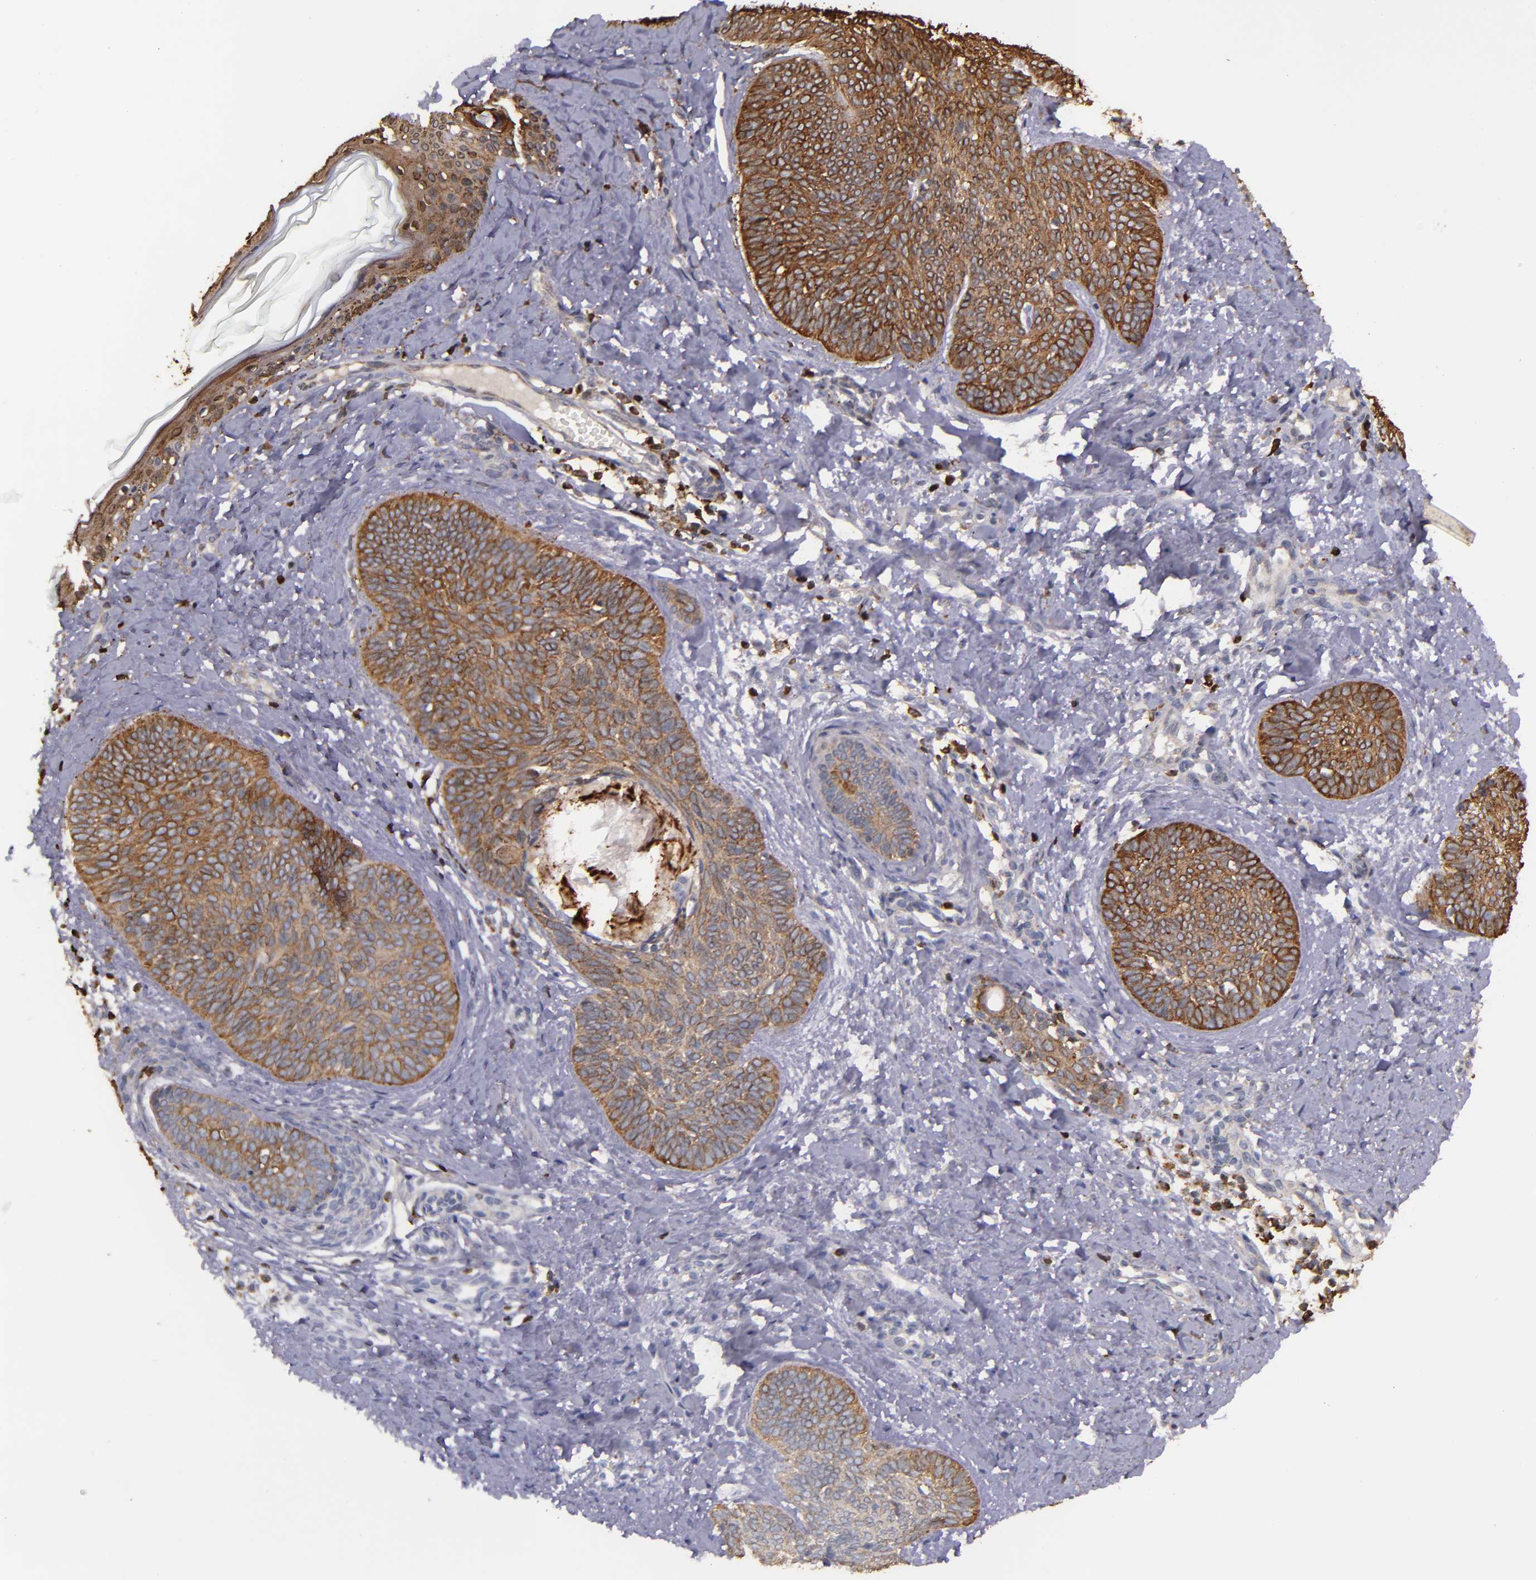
{"staining": {"intensity": "strong", "quantity": ">75%", "location": "cytoplasmic/membranous"}, "tissue": "skin cancer", "cell_type": "Tumor cells", "image_type": "cancer", "snomed": [{"axis": "morphology", "description": "Basal cell carcinoma"}, {"axis": "topography", "description": "Skin"}], "caption": "The image displays staining of skin cancer, revealing strong cytoplasmic/membranous protein staining (brown color) within tumor cells.", "gene": "SLC9A3R1", "patient": {"sex": "female", "age": 81}}